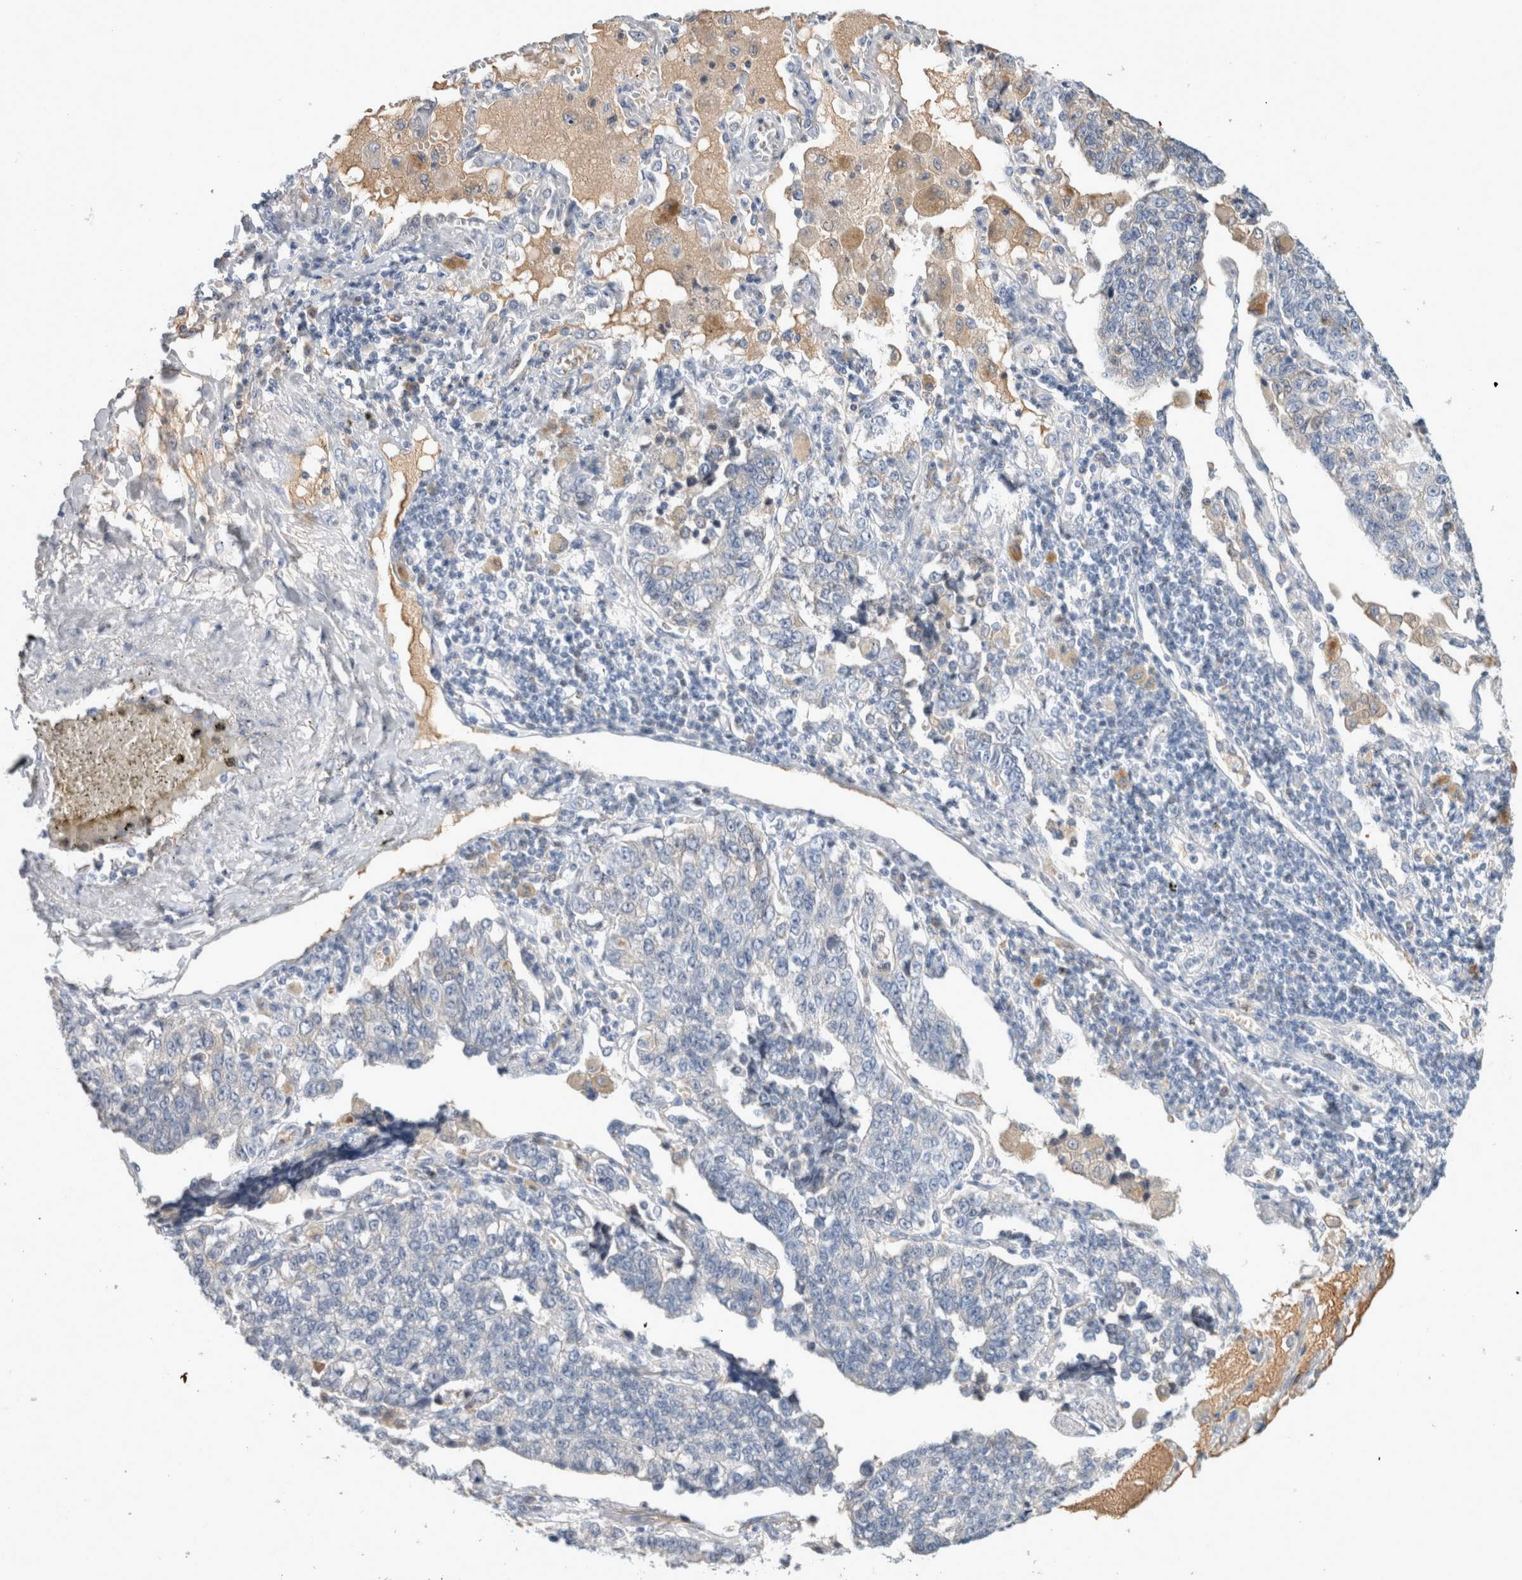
{"staining": {"intensity": "negative", "quantity": "none", "location": "none"}, "tissue": "lung cancer", "cell_type": "Tumor cells", "image_type": "cancer", "snomed": [{"axis": "morphology", "description": "Adenocarcinoma, NOS"}, {"axis": "topography", "description": "Lung"}], "caption": "An immunohistochemistry (IHC) image of adenocarcinoma (lung) is shown. There is no staining in tumor cells of adenocarcinoma (lung). (DAB immunohistochemistry with hematoxylin counter stain).", "gene": "SCGB1A1", "patient": {"sex": "male", "age": 49}}